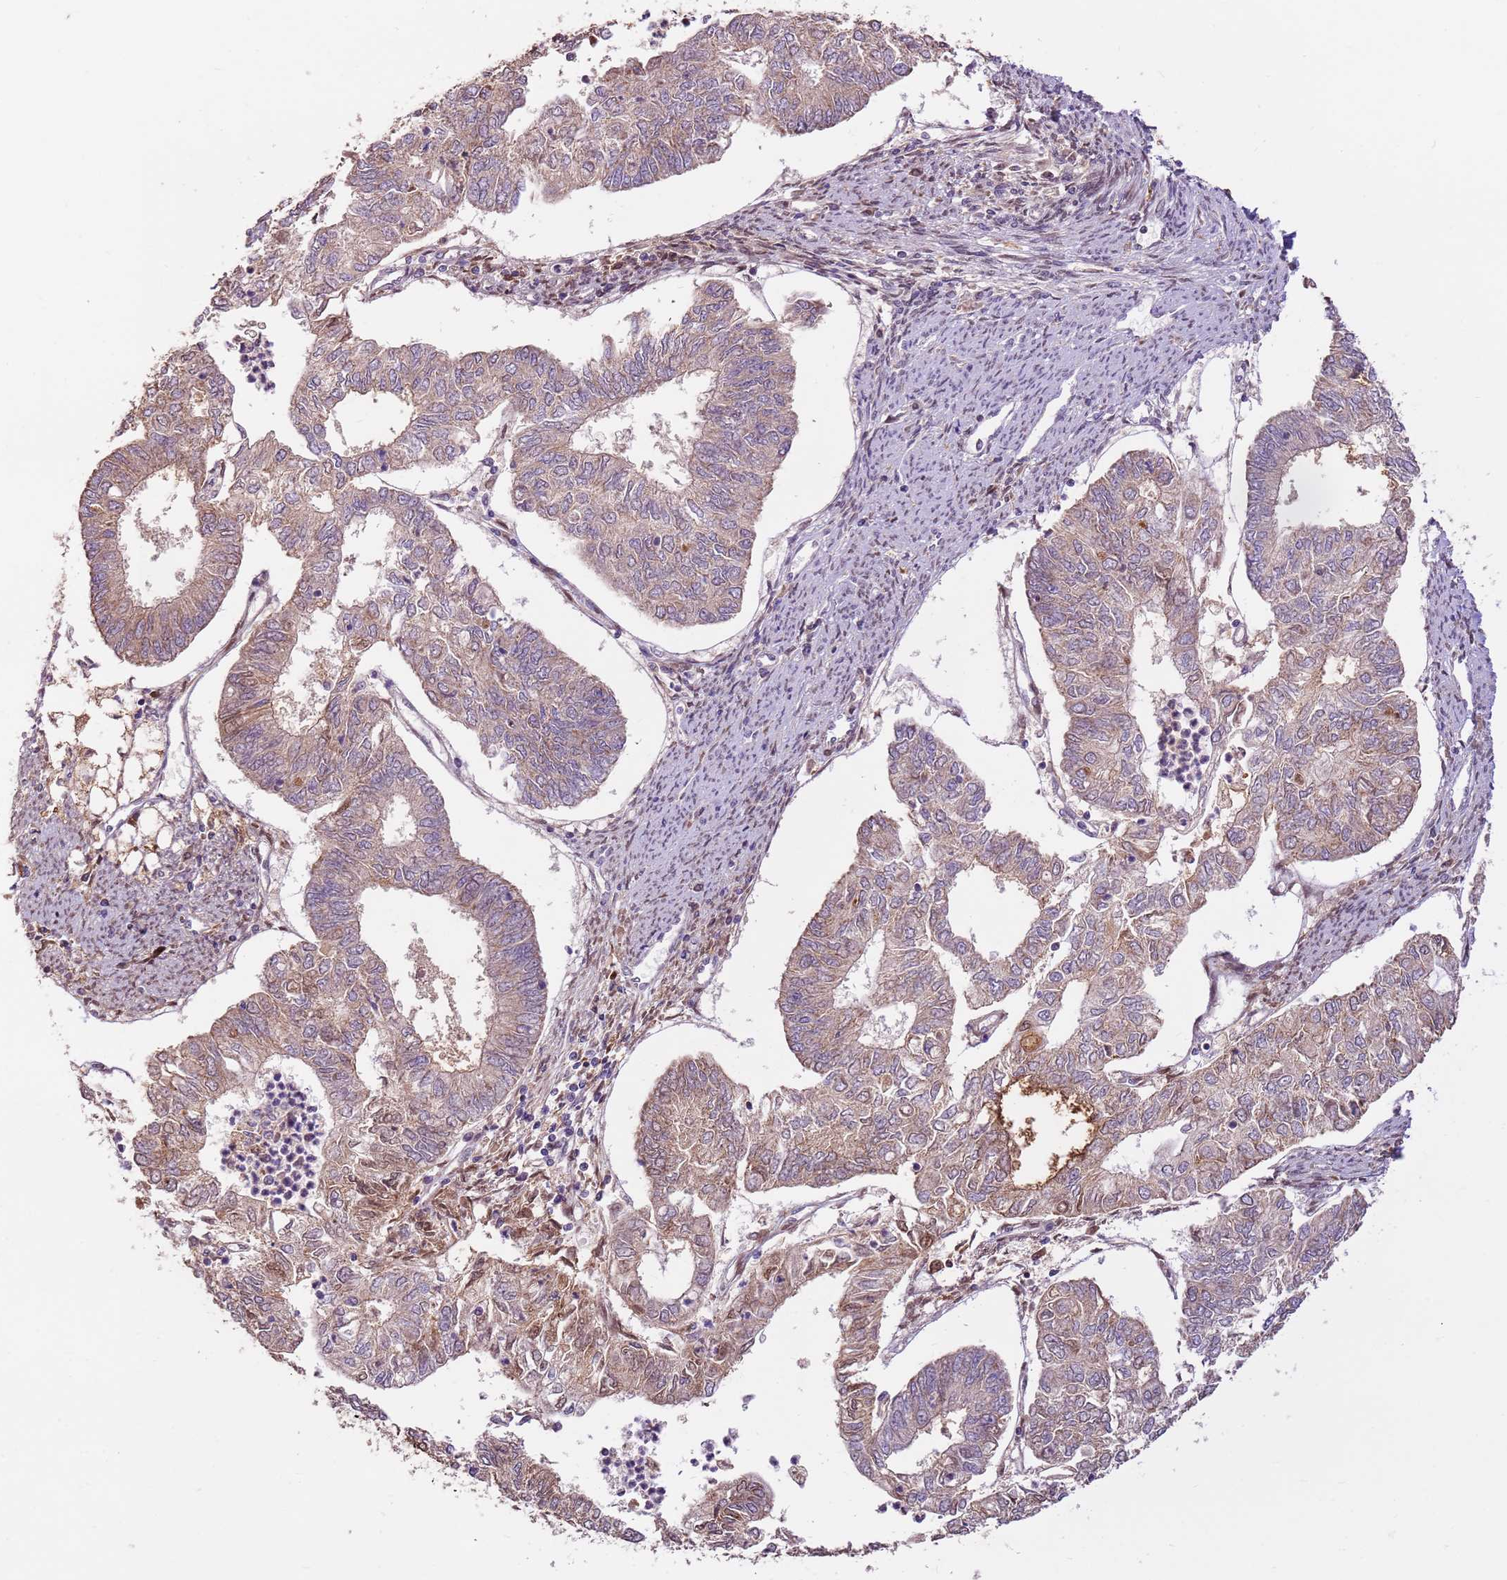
{"staining": {"intensity": "weak", "quantity": "25%-75%", "location": "cytoplasmic/membranous"}, "tissue": "endometrial cancer", "cell_type": "Tumor cells", "image_type": "cancer", "snomed": [{"axis": "morphology", "description": "Adenocarcinoma, NOS"}, {"axis": "topography", "description": "Endometrium"}], "caption": "Weak cytoplasmic/membranous protein expression is present in about 25%-75% of tumor cells in endometrial cancer (adenocarcinoma). The protein of interest is shown in brown color, while the nuclei are stained blue.", "gene": "LGI4", "patient": {"sex": "female", "age": 68}}